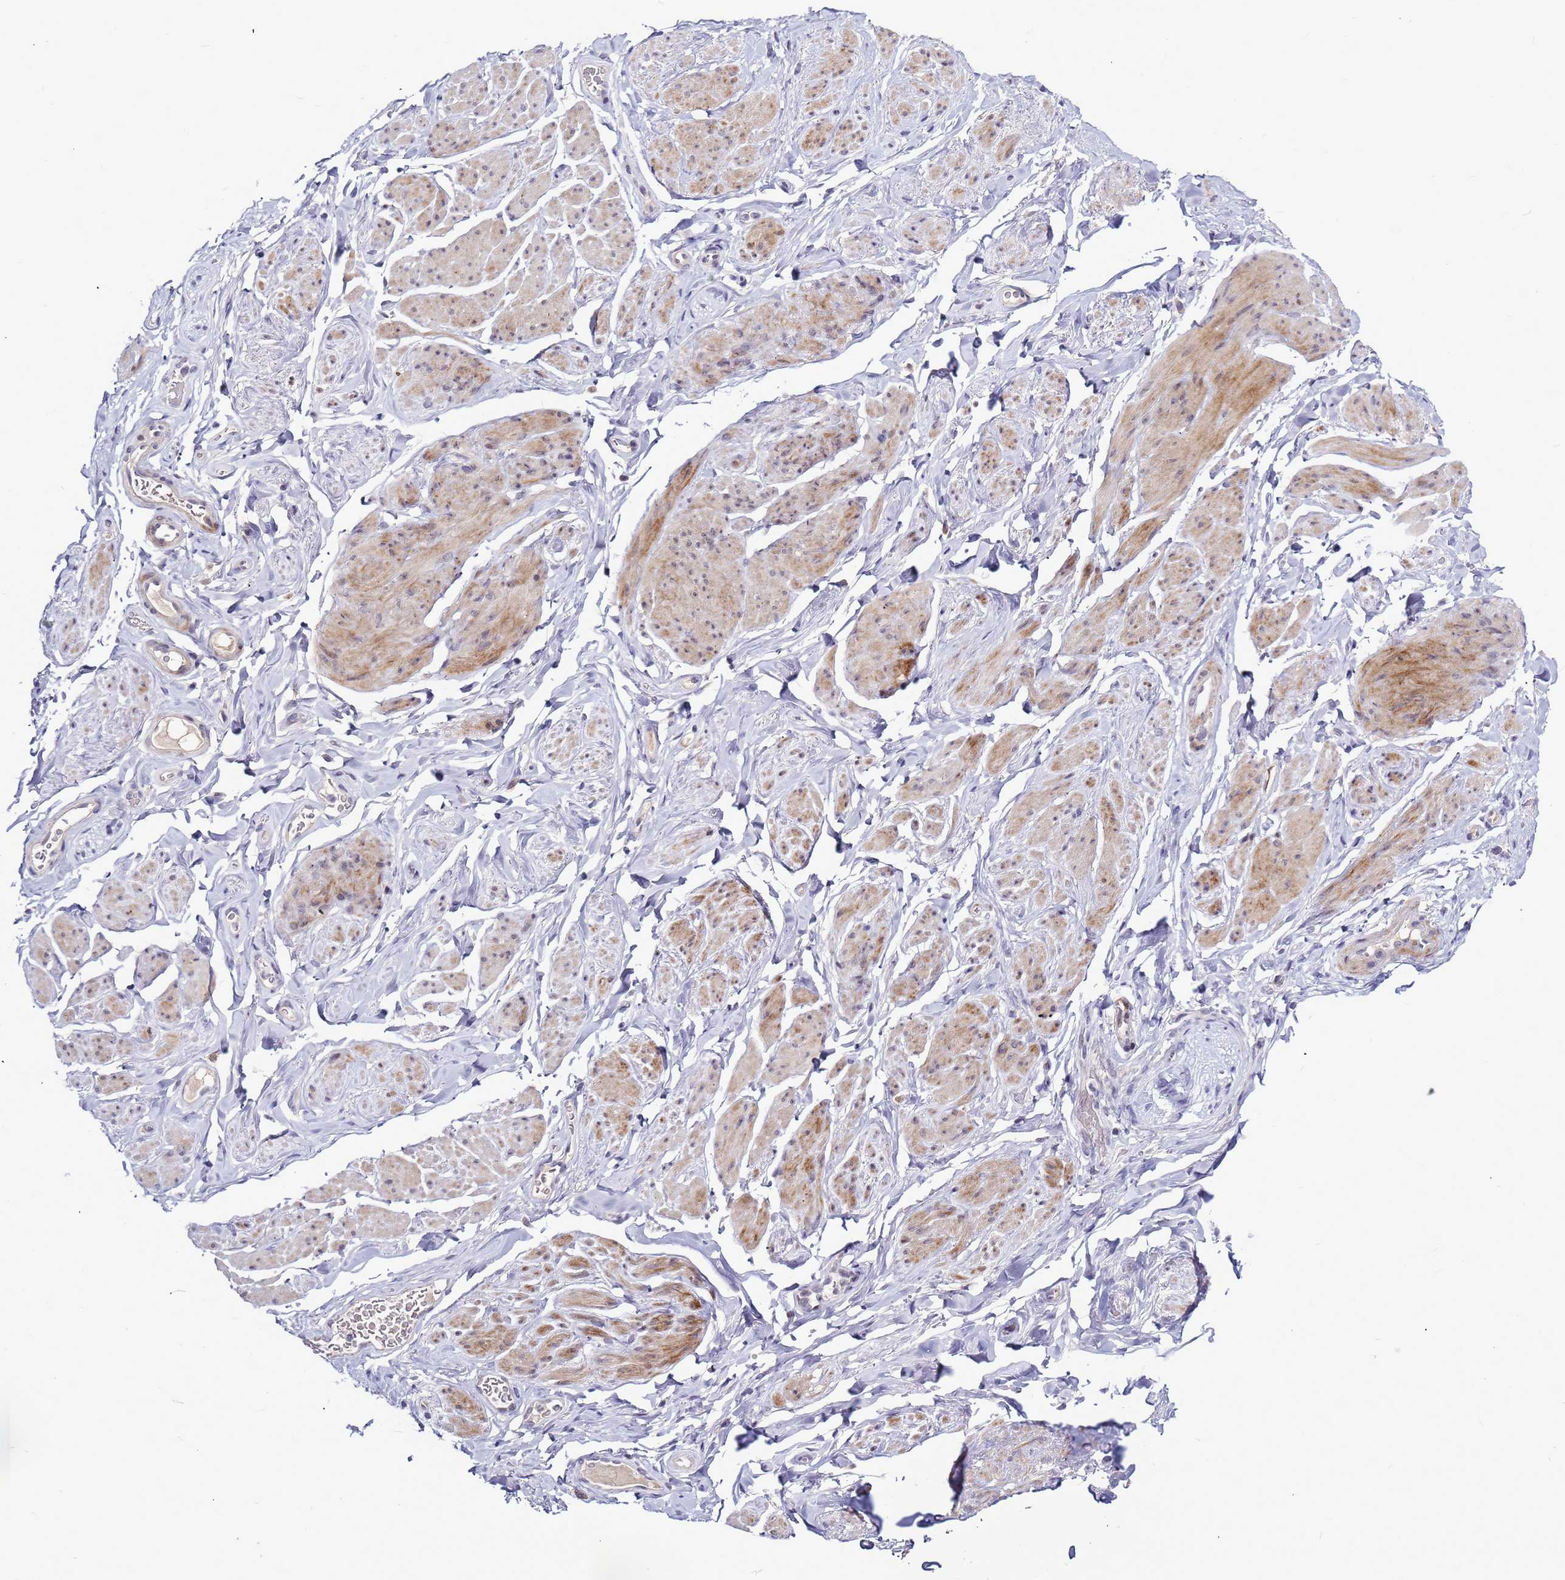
{"staining": {"intensity": "moderate", "quantity": "25%-75%", "location": "cytoplasmic/membranous"}, "tissue": "smooth muscle", "cell_type": "Smooth muscle cells", "image_type": "normal", "snomed": [{"axis": "morphology", "description": "Normal tissue, NOS"}, {"axis": "topography", "description": "Smooth muscle"}, {"axis": "topography", "description": "Peripheral nerve tissue"}], "caption": "Protein expression analysis of normal smooth muscle reveals moderate cytoplasmic/membranous expression in about 25%-75% of smooth muscle cells. Nuclei are stained in blue.", "gene": "CXorf65", "patient": {"sex": "male", "age": 69}}